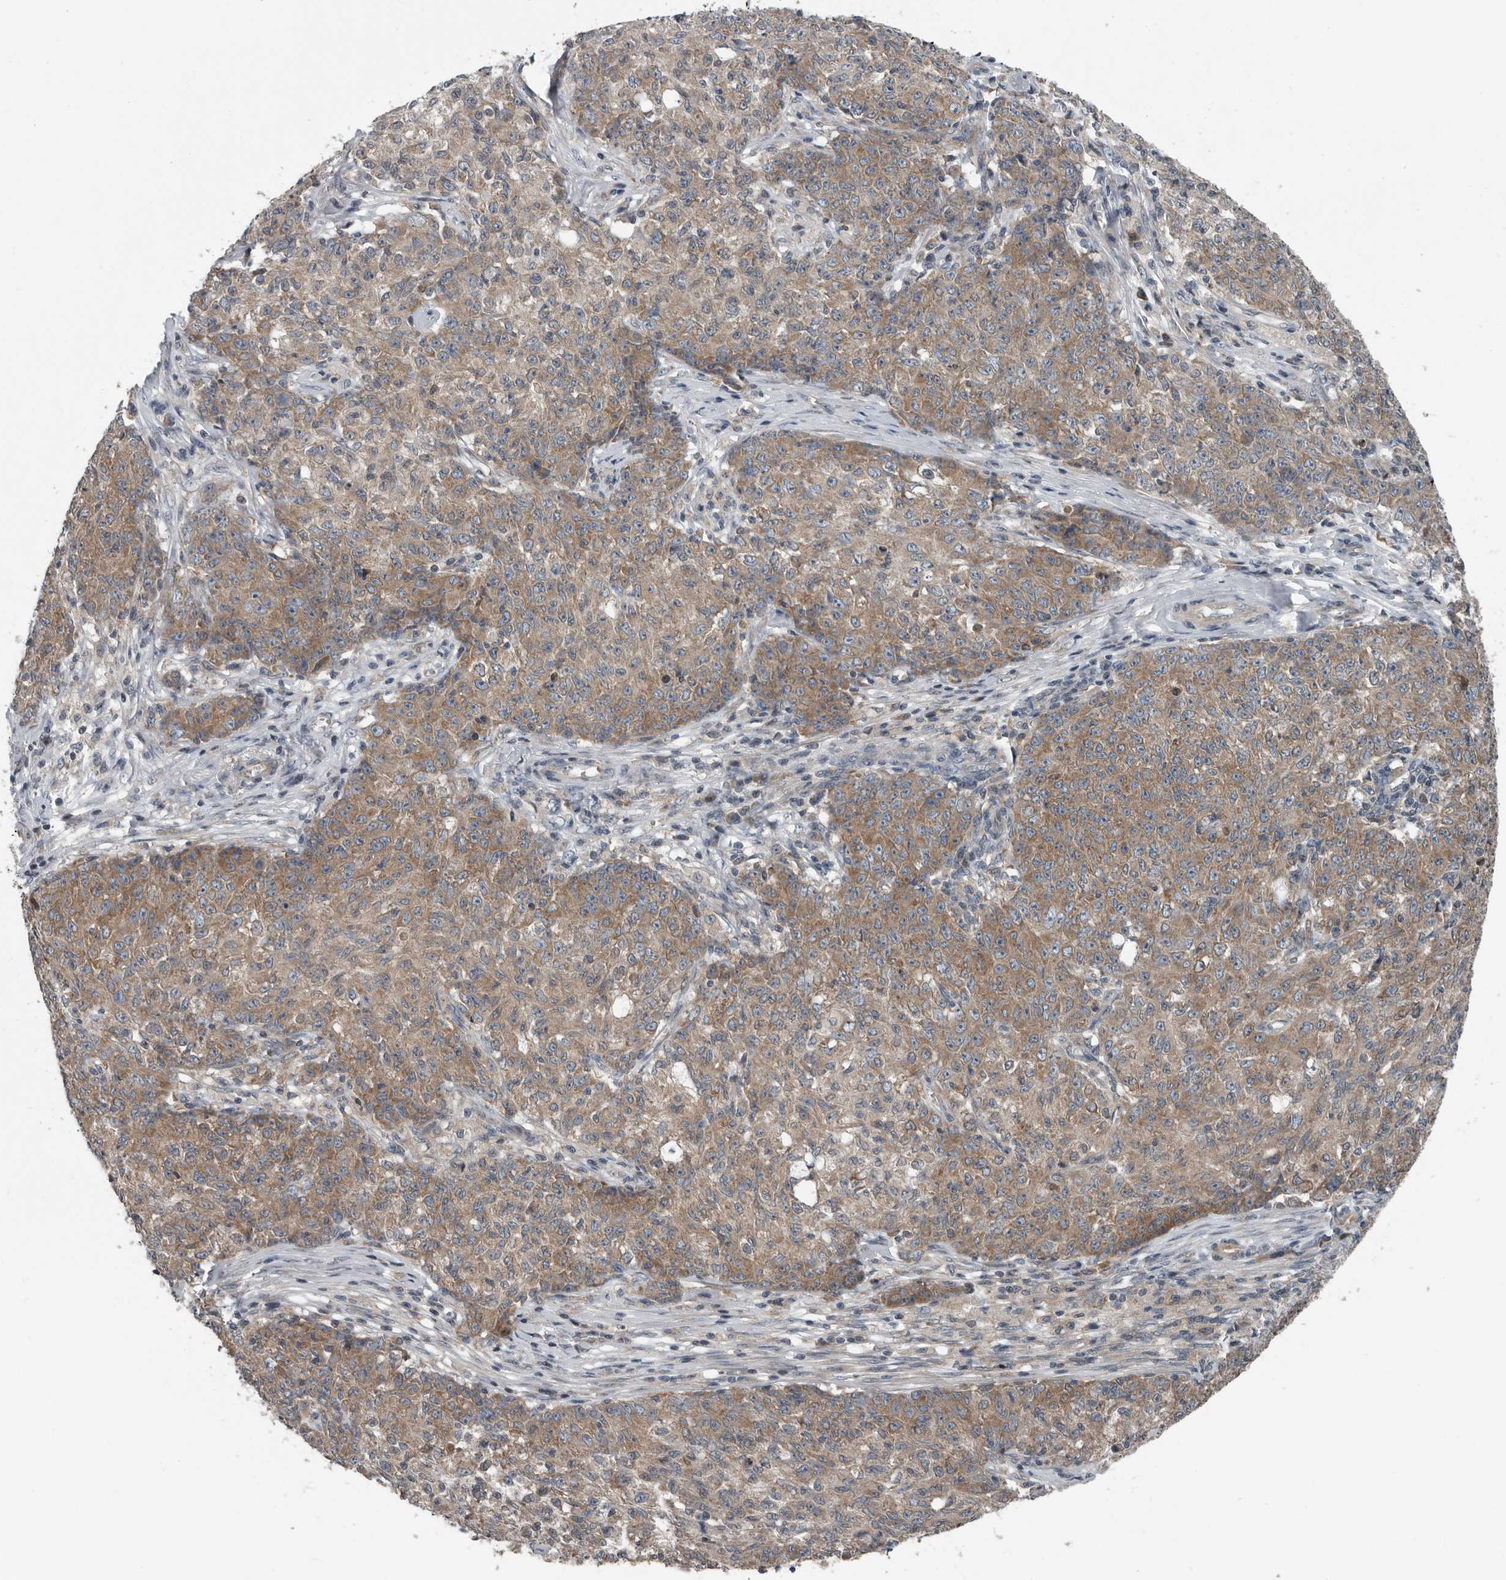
{"staining": {"intensity": "moderate", "quantity": ">75%", "location": "cytoplasmic/membranous"}, "tissue": "ovarian cancer", "cell_type": "Tumor cells", "image_type": "cancer", "snomed": [{"axis": "morphology", "description": "Carcinoma, endometroid"}, {"axis": "topography", "description": "Ovary"}], "caption": "Immunohistochemistry of human ovarian endometroid carcinoma shows medium levels of moderate cytoplasmic/membranous staining in about >75% of tumor cells. (IHC, brightfield microscopy, high magnification).", "gene": "TMEM199", "patient": {"sex": "female", "age": 42}}